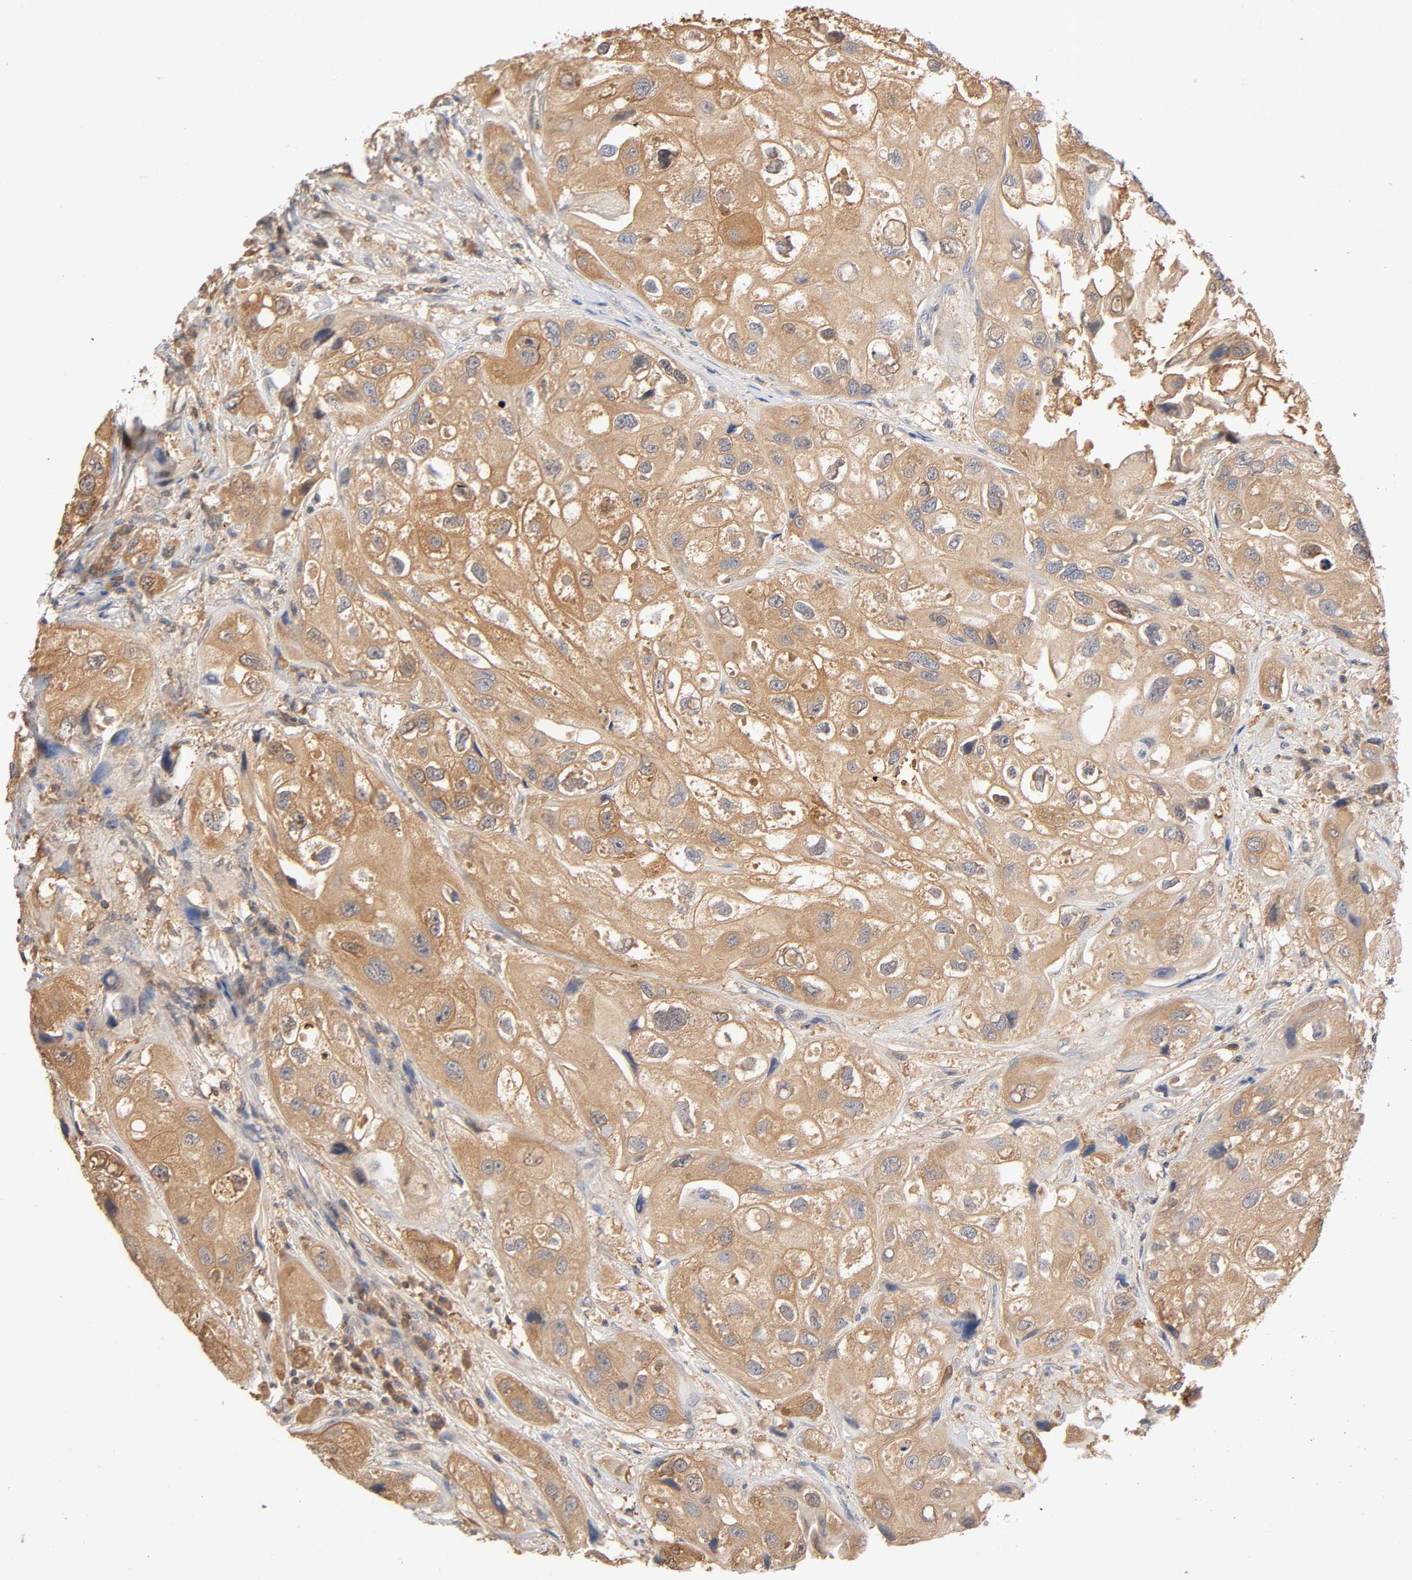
{"staining": {"intensity": "moderate", "quantity": ">75%", "location": "cytoplasmic/membranous"}, "tissue": "urothelial cancer", "cell_type": "Tumor cells", "image_type": "cancer", "snomed": [{"axis": "morphology", "description": "Urothelial carcinoma, High grade"}, {"axis": "topography", "description": "Urinary bladder"}], "caption": "Urothelial cancer stained for a protein (brown) shows moderate cytoplasmic/membranous positive positivity in about >75% of tumor cells.", "gene": "ALDOA", "patient": {"sex": "female", "age": 64}}